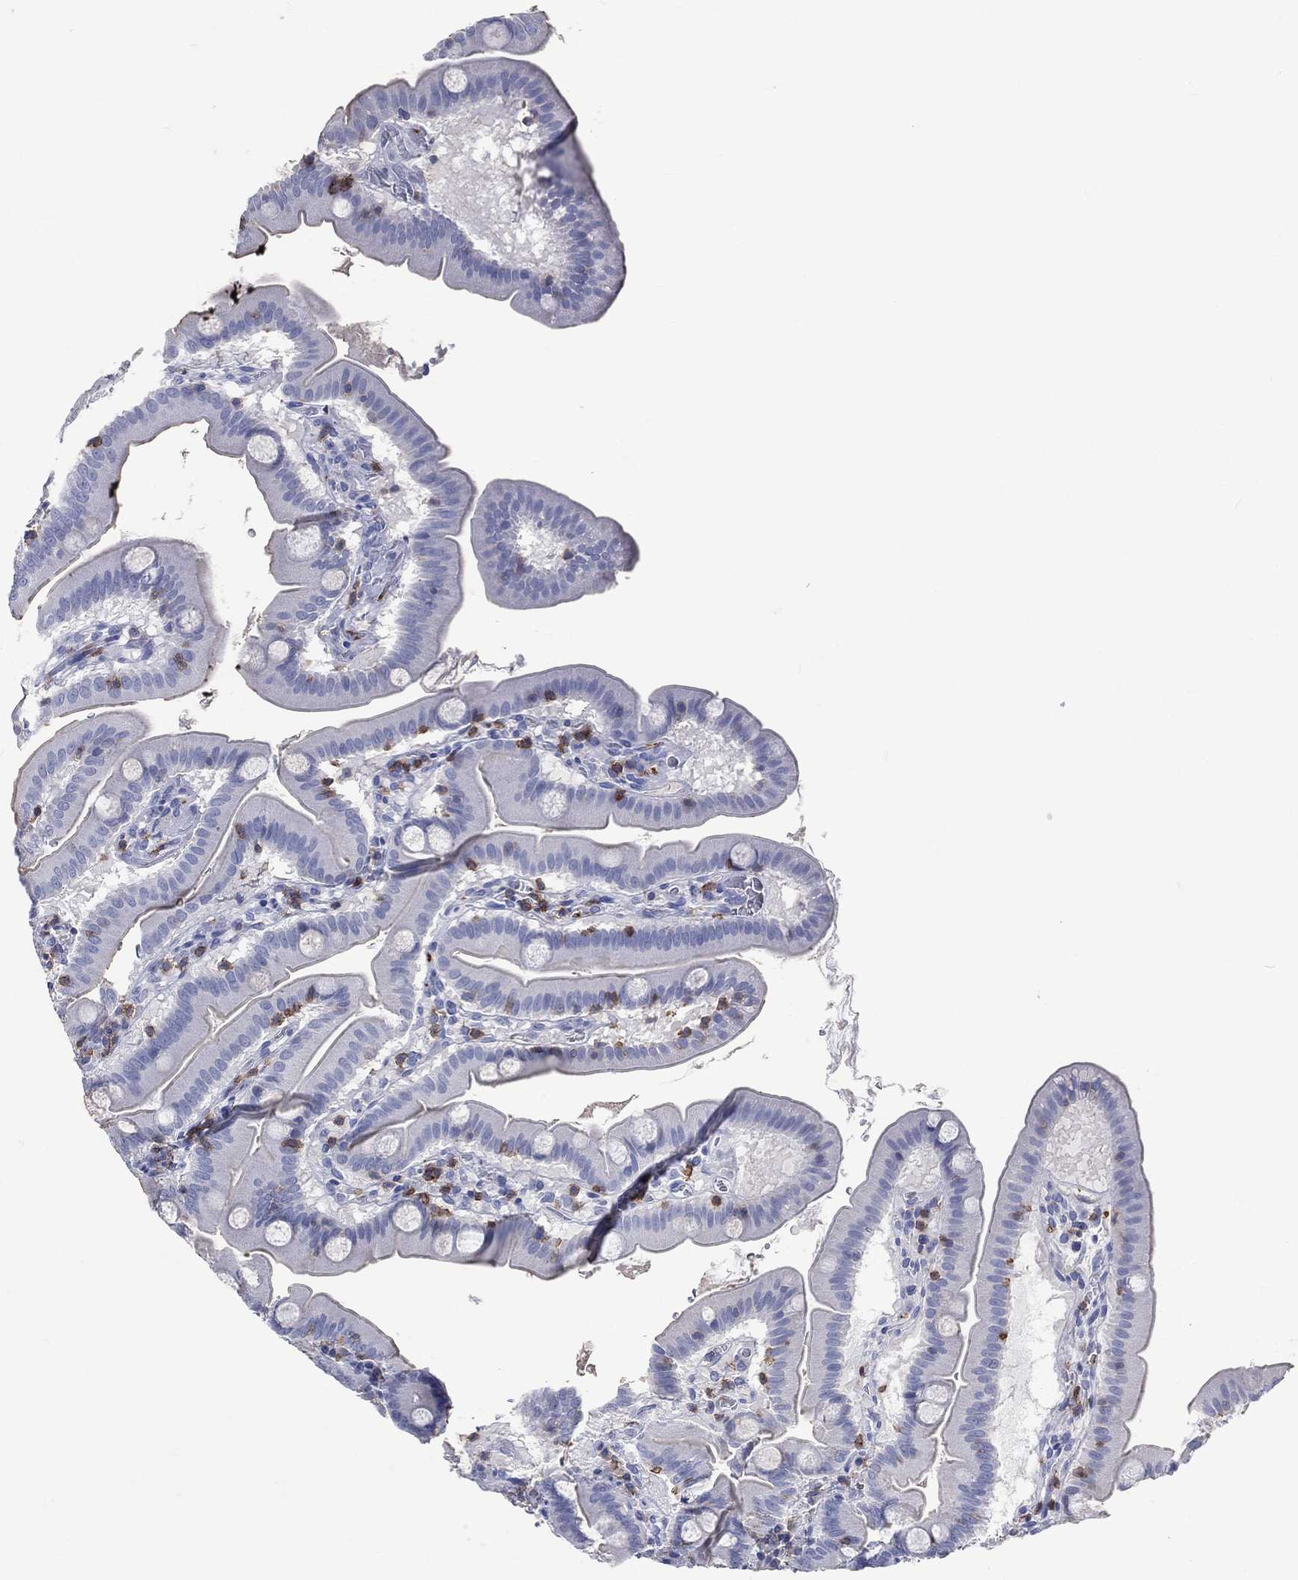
{"staining": {"intensity": "negative", "quantity": "none", "location": "none"}, "tissue": "duodenum", "cell_type": "Glandular cells", "image_type": "normal", "snomed": [{"axis": "morphology", "description": "Normal tissue, NOS"}, {"axis": "topography", "description": "Duodenum"}], "caption": "Immunohistochemistry of benign human duodenum reveals no expression in glandular cells.", "gene": "LAT", "patient": {"sex": "male", "age": 59}}